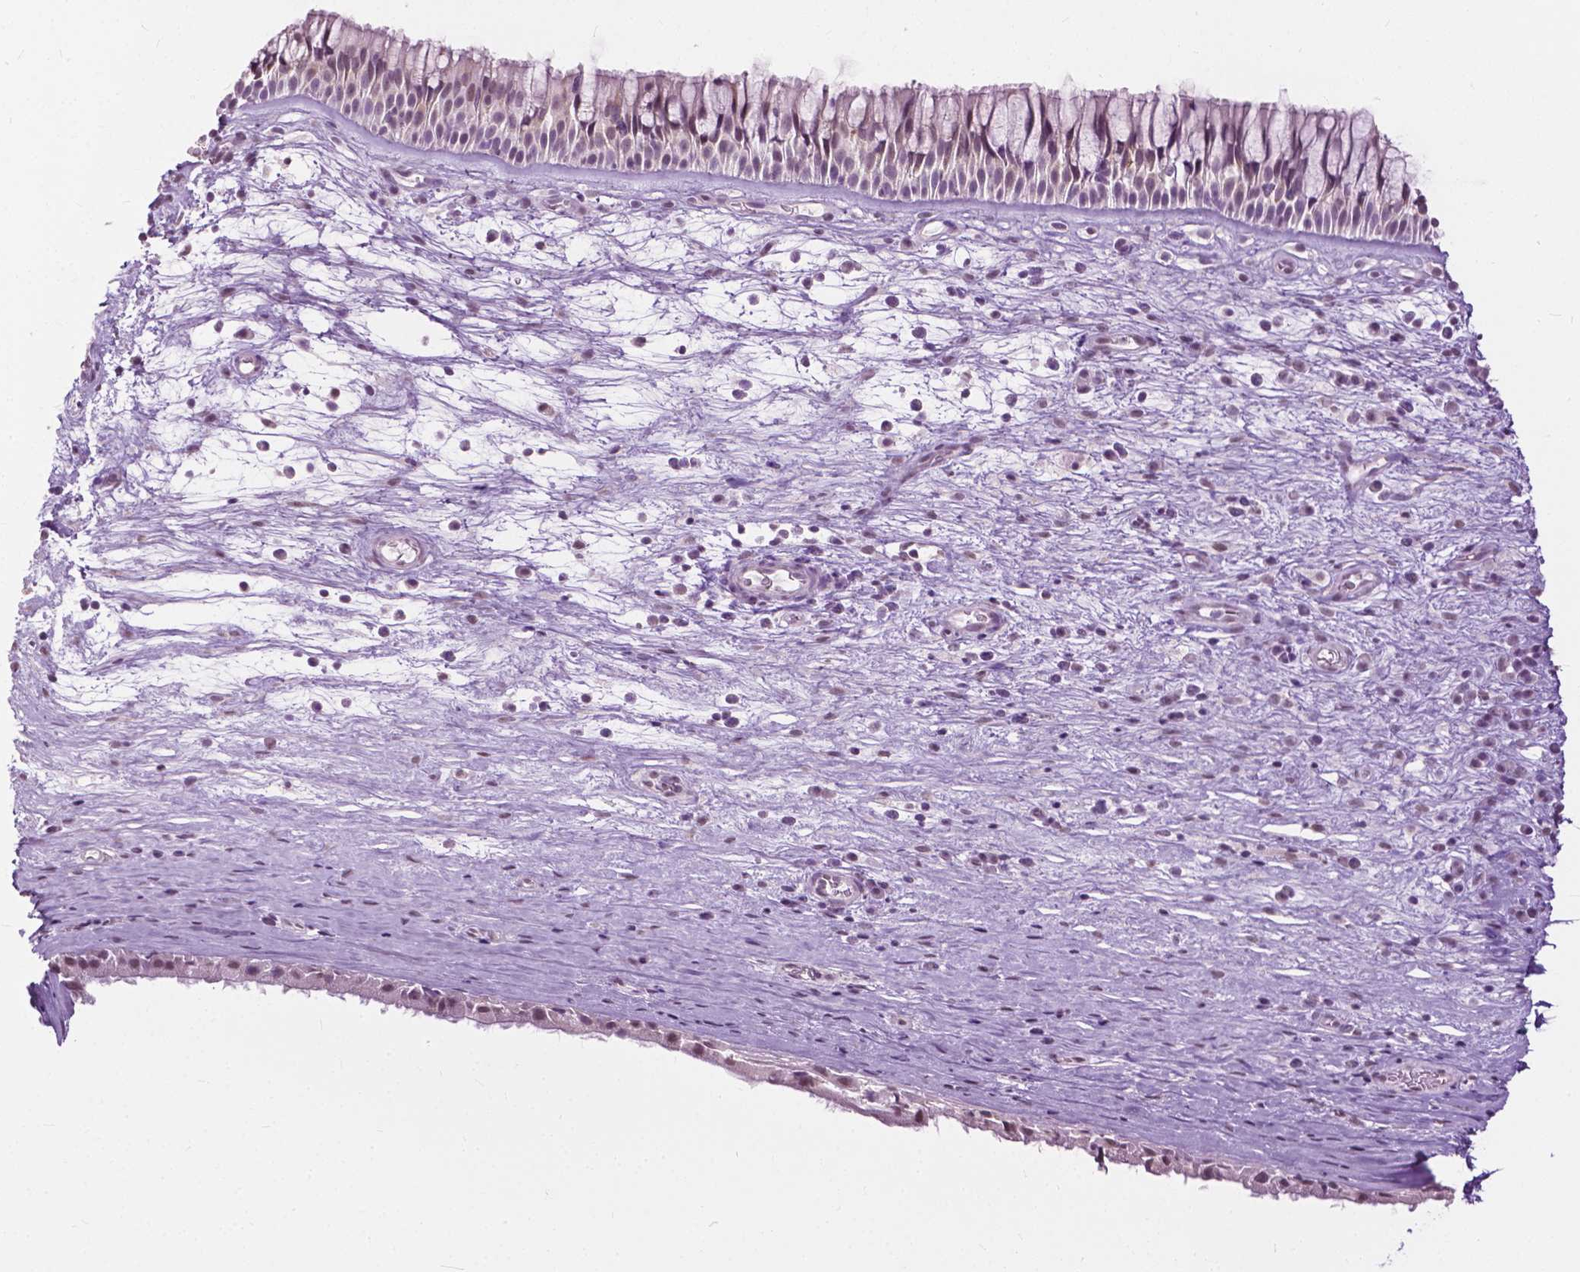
{"staining": {"intensity": "moderate", "quantity": ">75%", "location": "nuclear"}, "tissue": "nasopharynx", "cell_type": "Respiratory epithelial cells", "image_type": "normal", "snomed": [{"axis": "morphology", "description": "Normal tissue, NOS"}, {"axis": "topography", "description": "Nasopharynx"}], "caption": "Immunohistochemical staining of normal nasopharynx reveals medium levels of moderate nuclear positivity in approximately >75% of respiratory epithelial cells. (Brightfield microscopy of DAB IHC at high magnification).", "gene": "GPR37L1", "patient": {"sex": "male", "age": 74}}